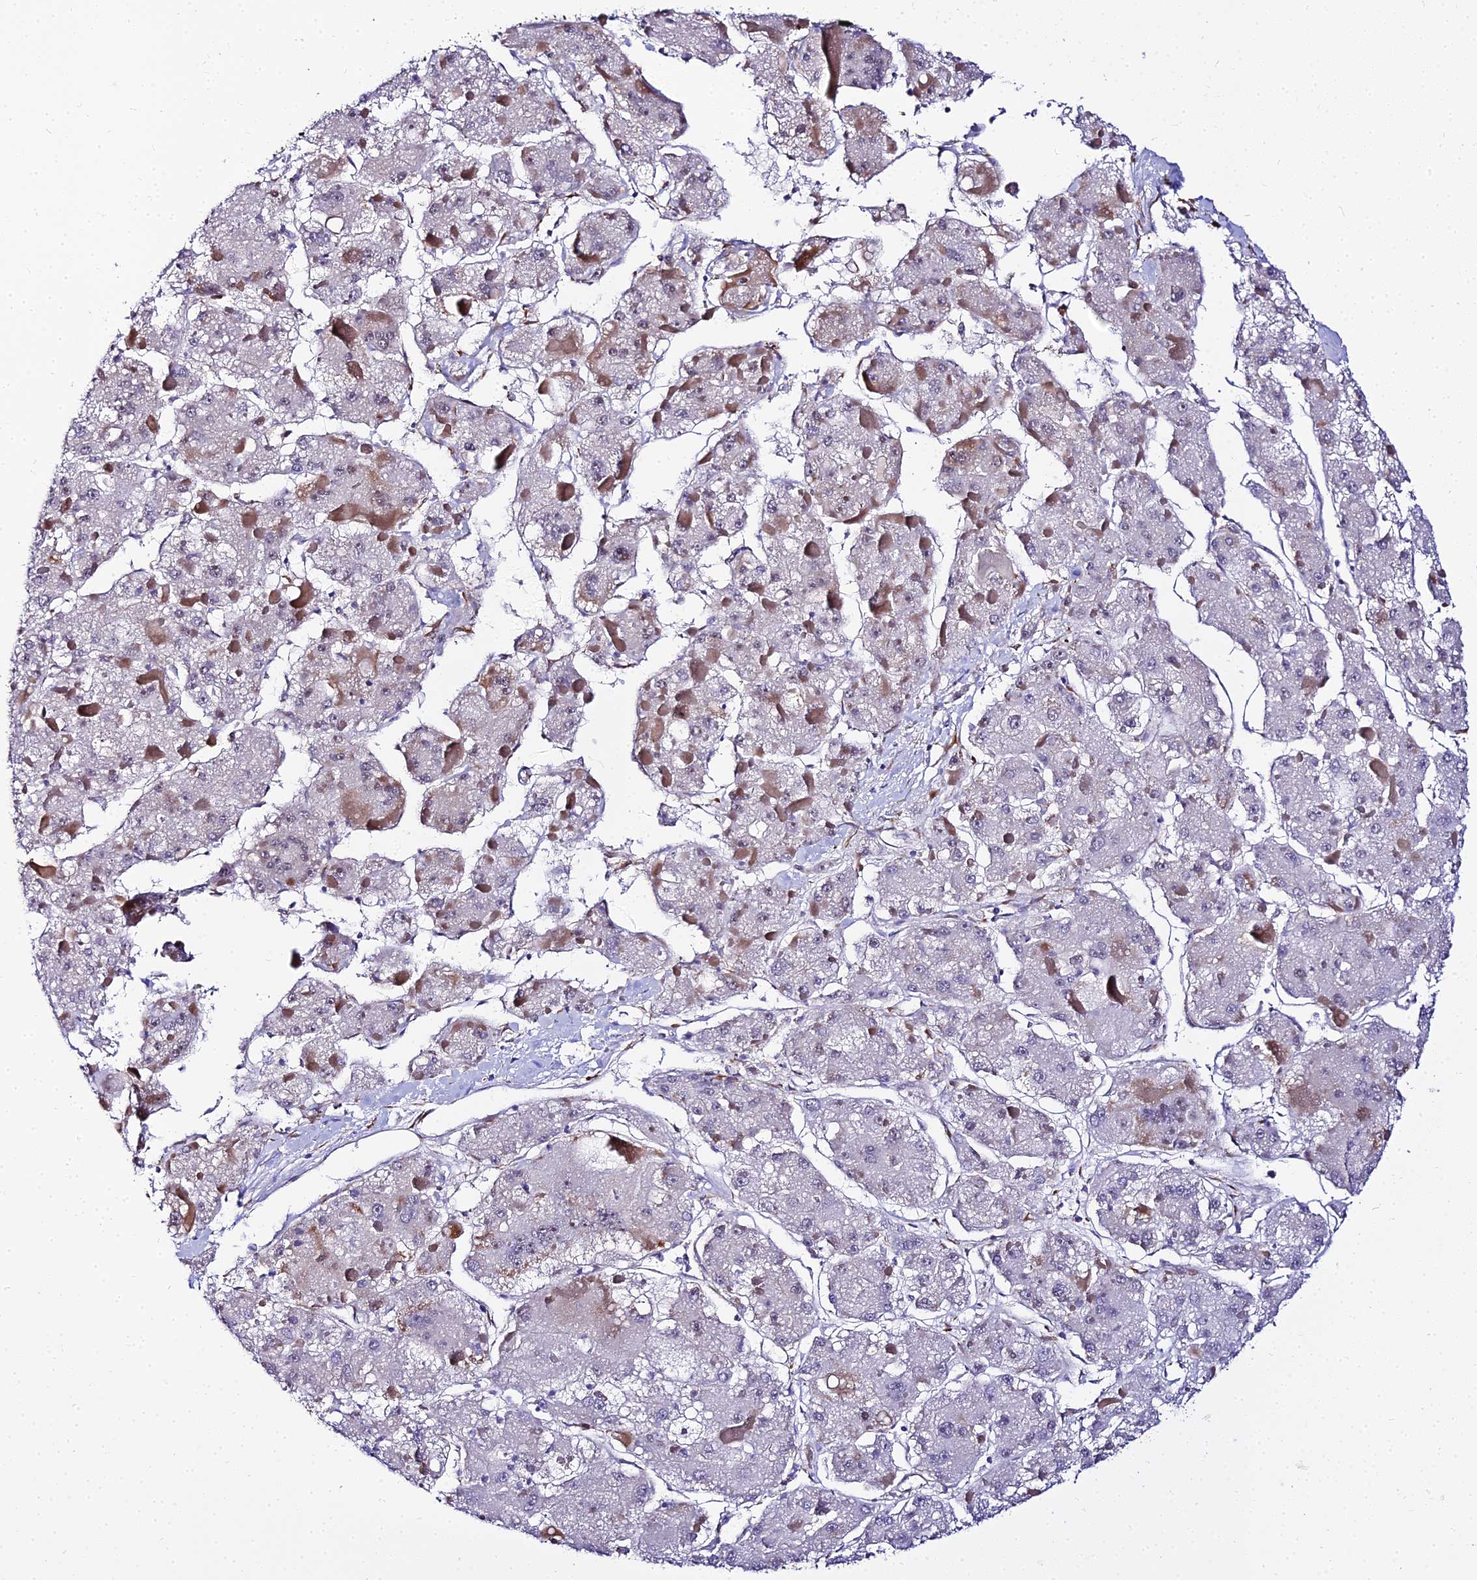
{"staining": {"intensity": "negative", "quantity": "none", "location": "none"}, "tissue": "liver cancer", "cell_type": "Tumor cells", "image_type": "cancer", "snomed": [{"axis": "morphology", "description": "Carcinoma, Hepatocellular, NOS"}, {"axis": "topography", "description": "Liver"}], "caption": "The histopathology image reveals no staining of tumor cells in liver cancer (hepatocellular carcinoma).", "gene": "BCL9", "patient": {"sex": "female", "age": 73}}